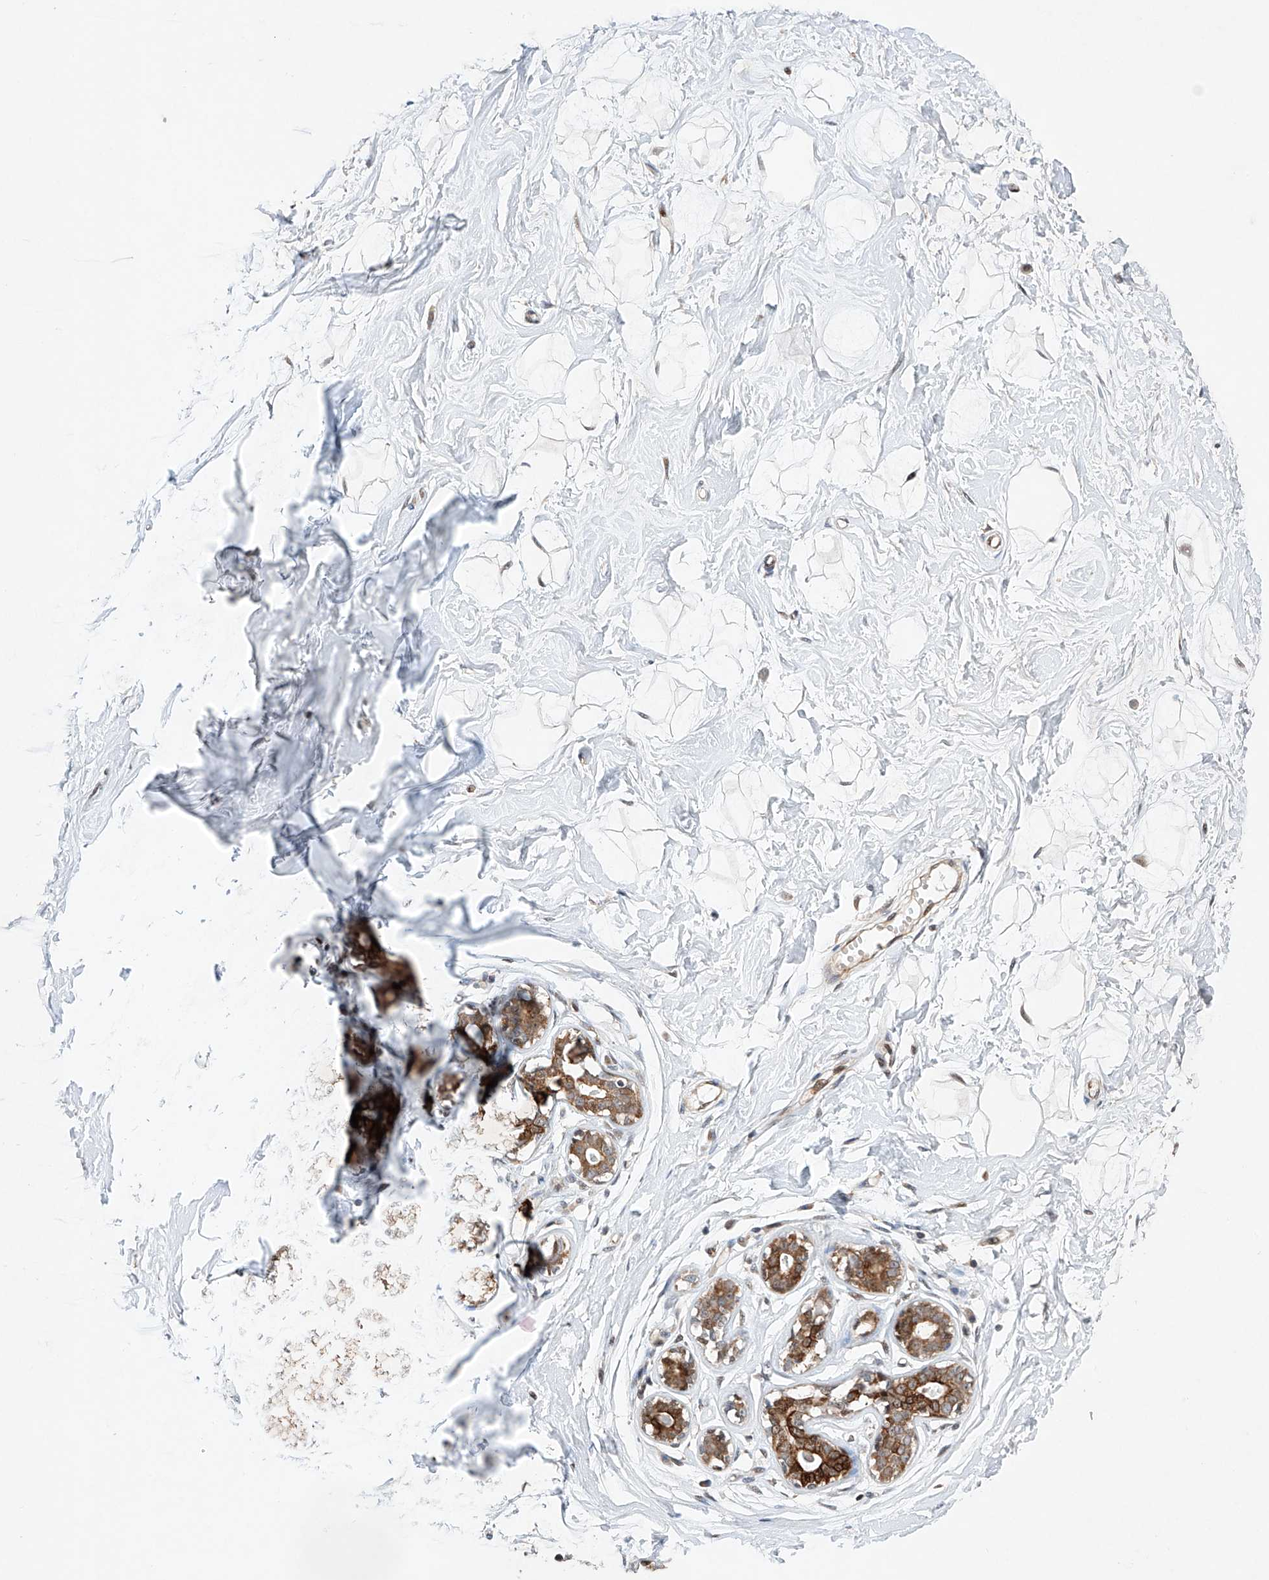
{"staining": {"intensity": "weak", "quantity": ">75%", "location": "nuclear"}, "tissue": "breast", "cell_type": "Adipocytes", "image_type": "normal", "snomed": [{"axis": "morphology", "description": "Normal tissue, NOS"}, {"axis": "morphology", "description": "Adenoma, NOS"}, {"axis": "topography", "description": "Breast"}], "caption": "Breast stained with DAB (3,3'-diaminobenzidine) immunohistochemistry (IHC) shows low levels of weak nuclear positivity in about >75% of adipocytes.", "gene": "AFG1L", "patient": {"sex": "female", "age": 23}}